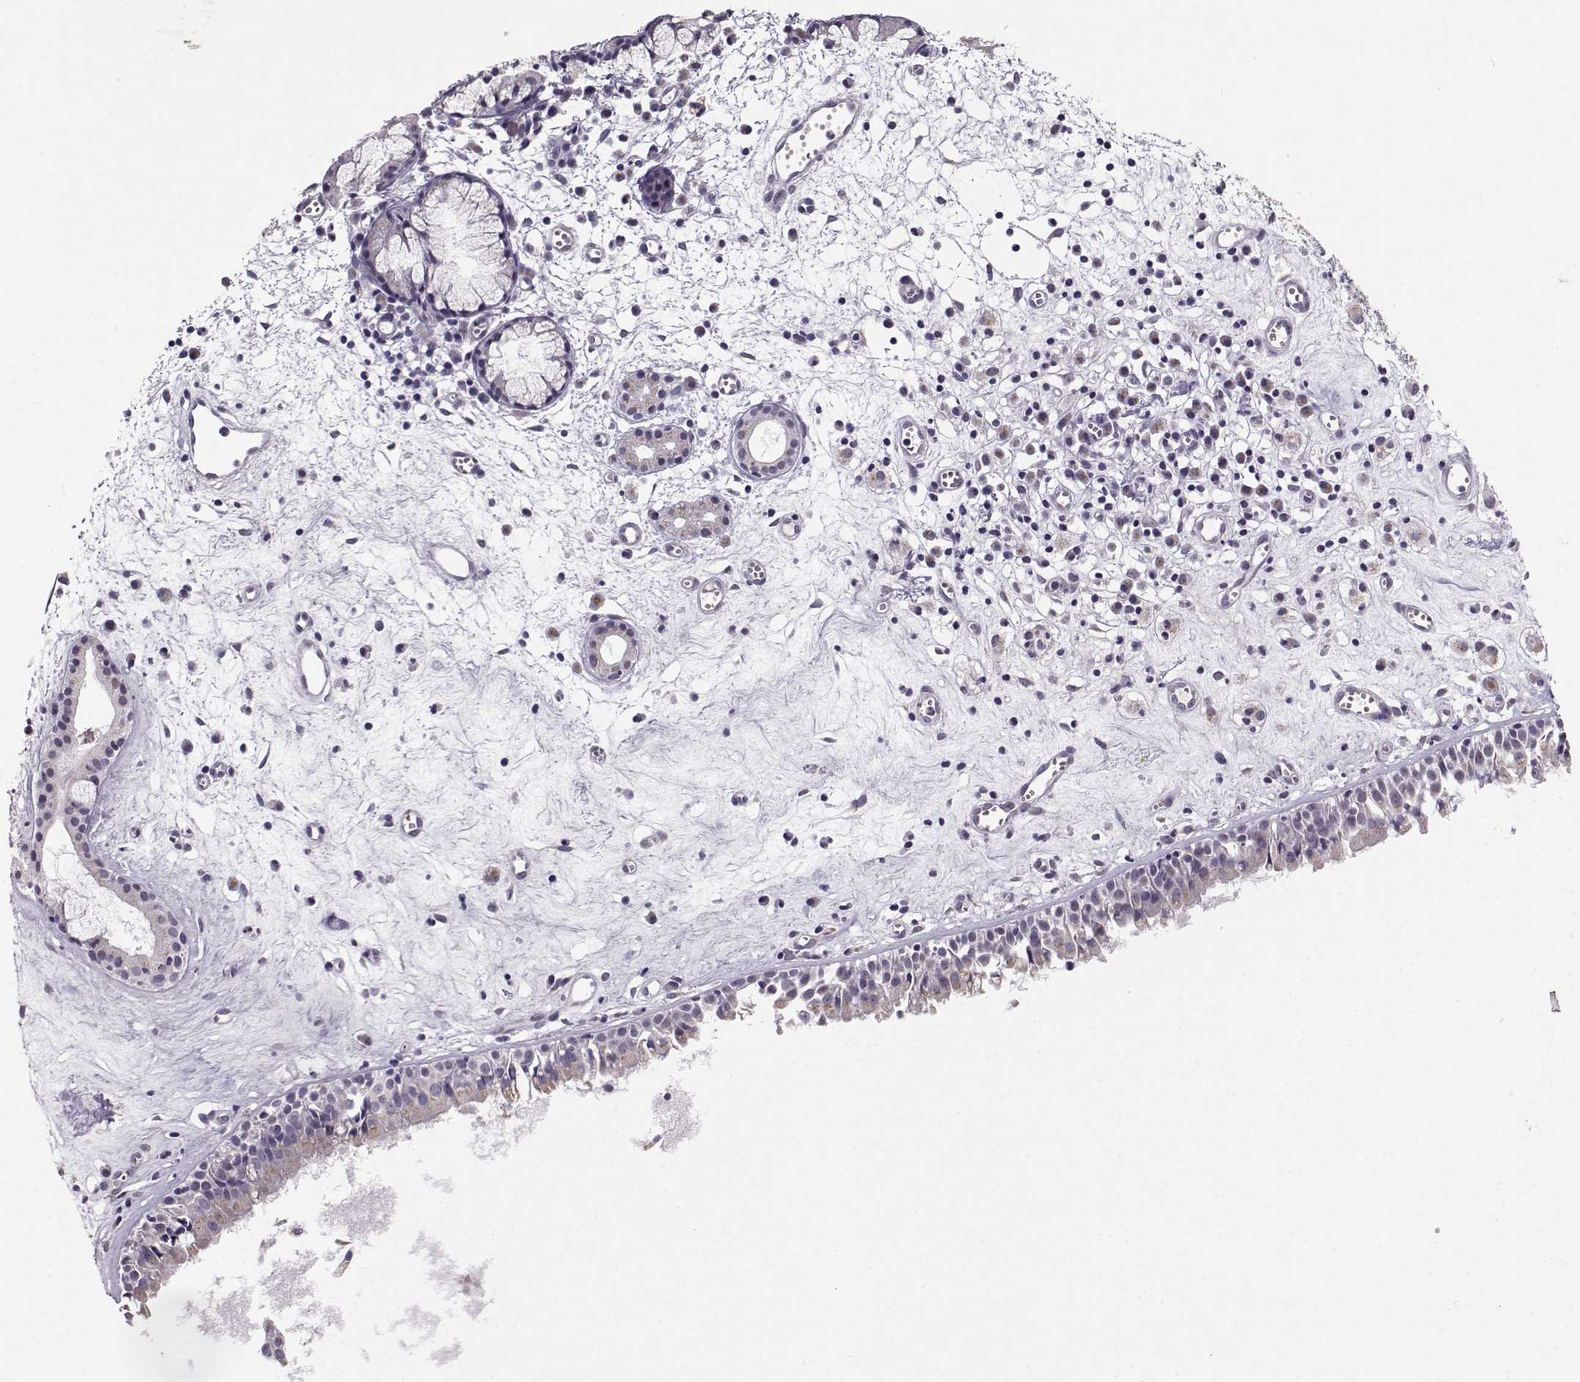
{"staining": {"intensity": "weak", "quantity": "25%-75%", "location": "cytoplasmic/membranous"}, "tissue": "nasopharynx", "cell_type": "Respiratory epithelial cells", "image_type": "normal", "snomed": [{"axis": "morphology", "description": "Normal tissue, NOS"}, {"axis": "topography", "description": "Nasopharynx"}], "caption": "Immunohistochemistry (IHC) of benign nasopharynx displays low levels of weak cytoplasmic/membranous positivity in about 25%-75% of respiratory epithelial cells.", "gene": "SLC4A5", "patient": {"sex": "male", "age": 61}}